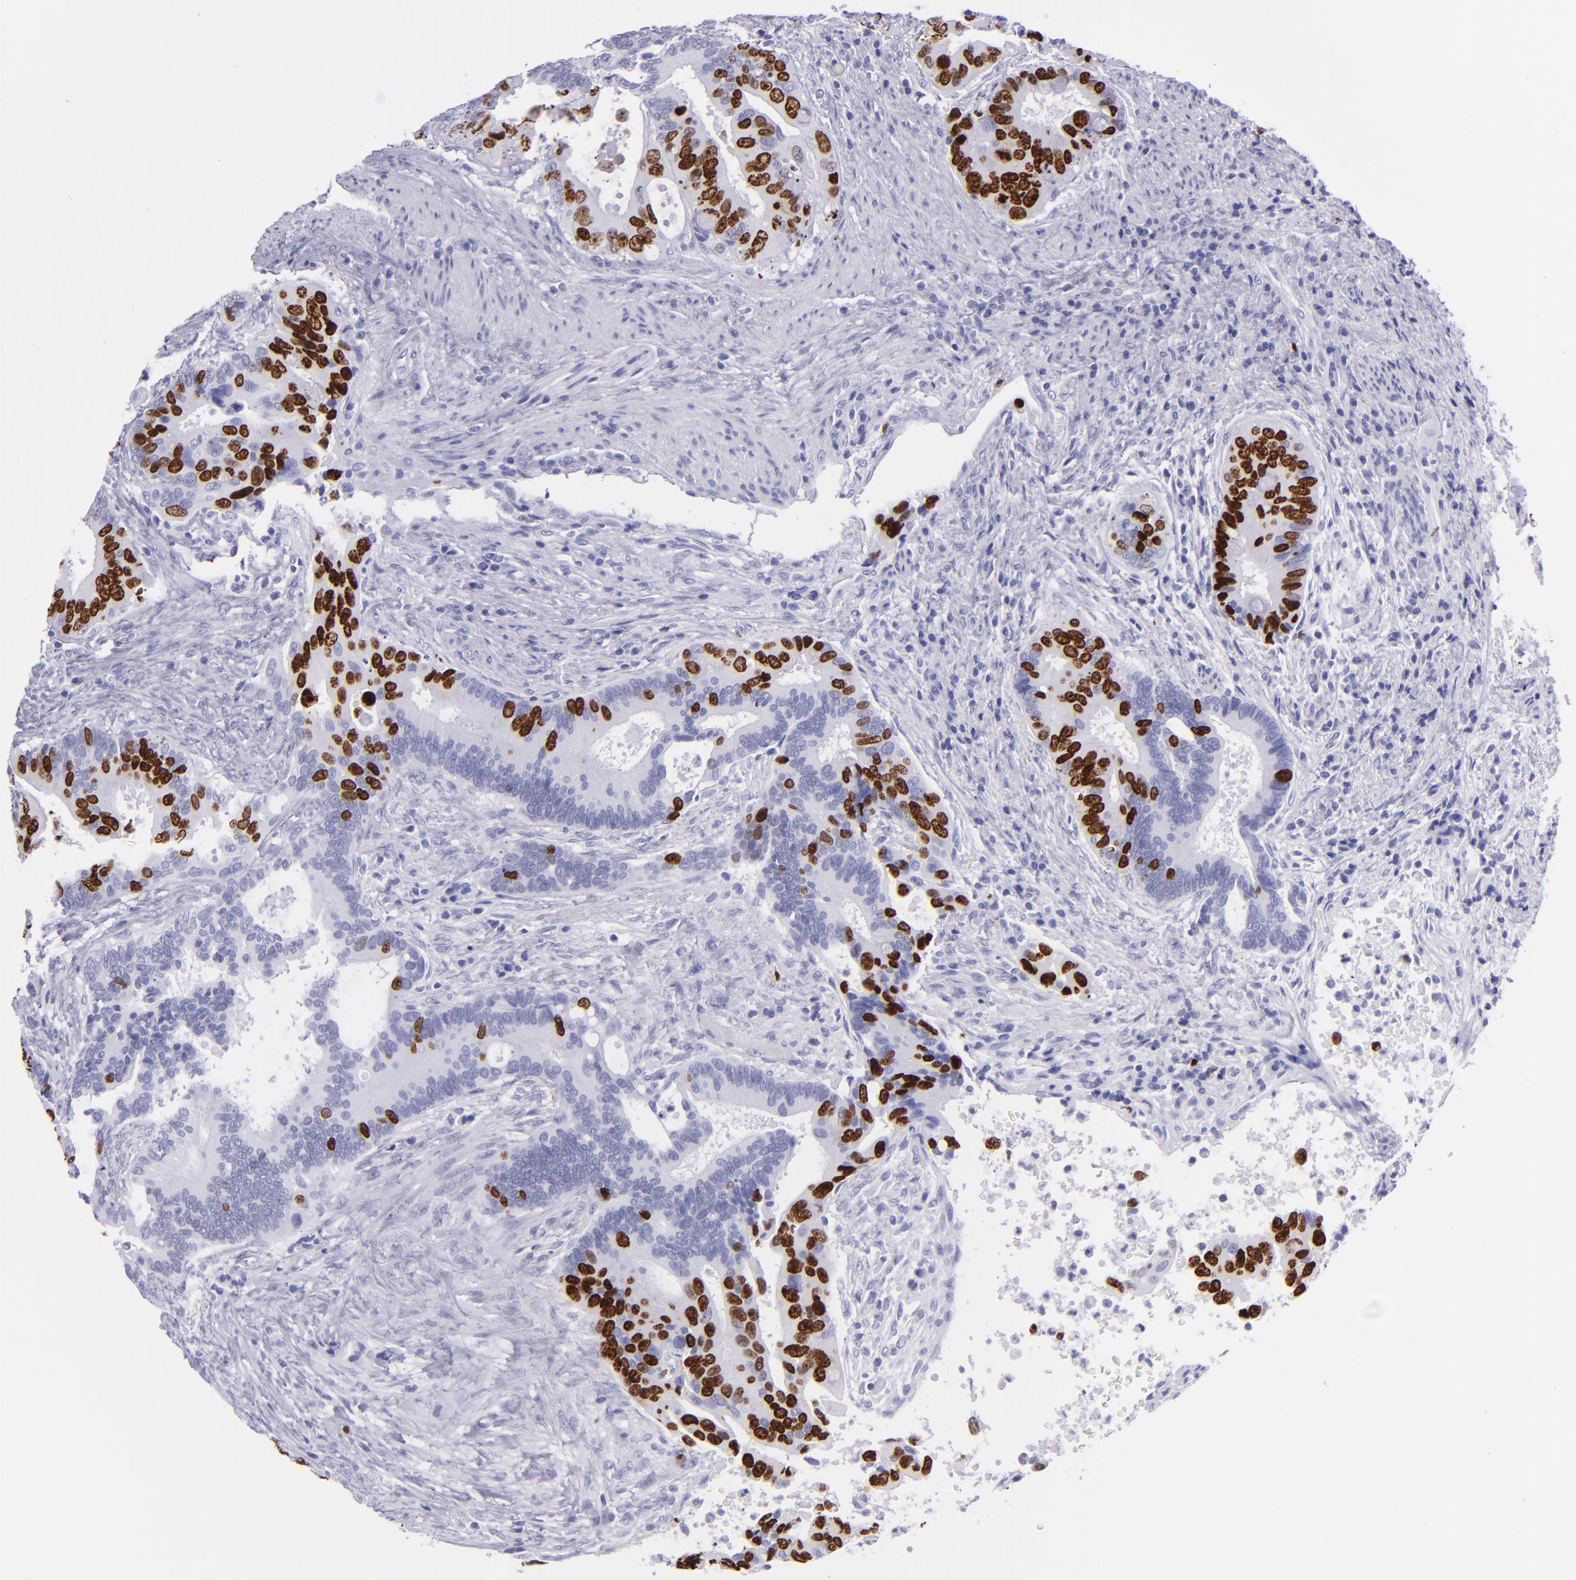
{"staining": {"intensity": "strong", "quantity": "25%-75%", "location": "nuclear"}, "tissue": "colorectal cancer", "cell_type": "Tumor cells", "image_type": "cancer", "snomed": [{"axis": "morphology", "description": "Adenocarcinoma, NOS"}, {"axis": "topography", "description": "Rectum"}], "caption": "Protein staining of colorectal adenocarcinoma tissue demonstrates strong nuclear staining in about 25%-75% of tumor cells.", "gene": "TOP2A", "patient": {"sex": "female", "age": 67}}